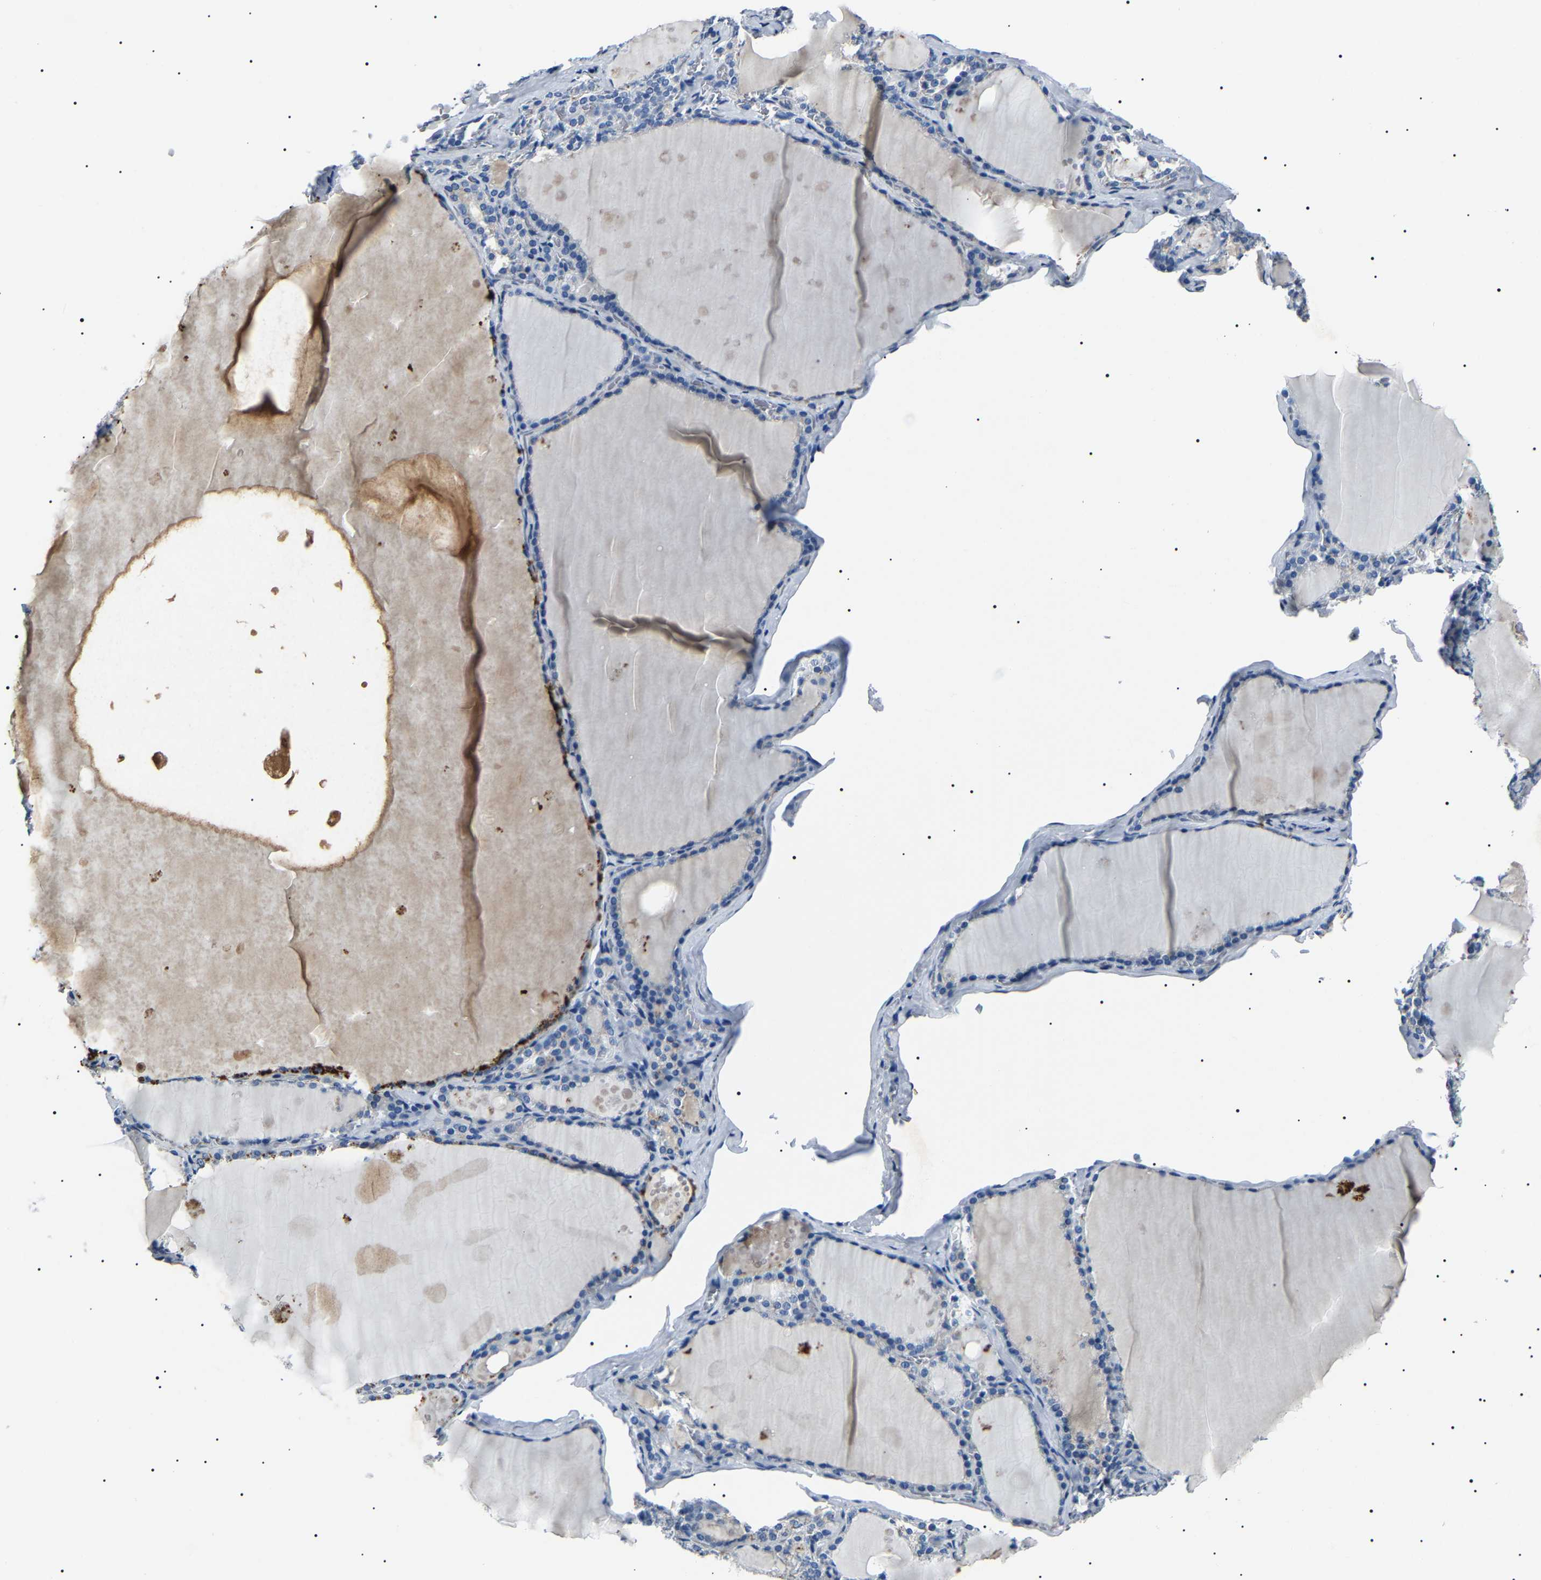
{"staining": {"intensity": "moderate", "quantity": "<25%", "location": "cytoplasmic/membranous"}, "tissue": "thyroid gland", "cell_type": "Glandular cells", "image_type": "normal", "snomed": [{"axis": "morphology", "description": "Normal tissue, NOS"}, {"axis": "topography", "description": "Thyroid gland"}], "caption": "Immunohistochemical staining of benign thyroid gland reveals low levels of moderate cytoplasmic/membranous staining in approximately <25% of glandular cells.", "gene": "KLK15", "patient": {"sex": "male", "age": 56}}